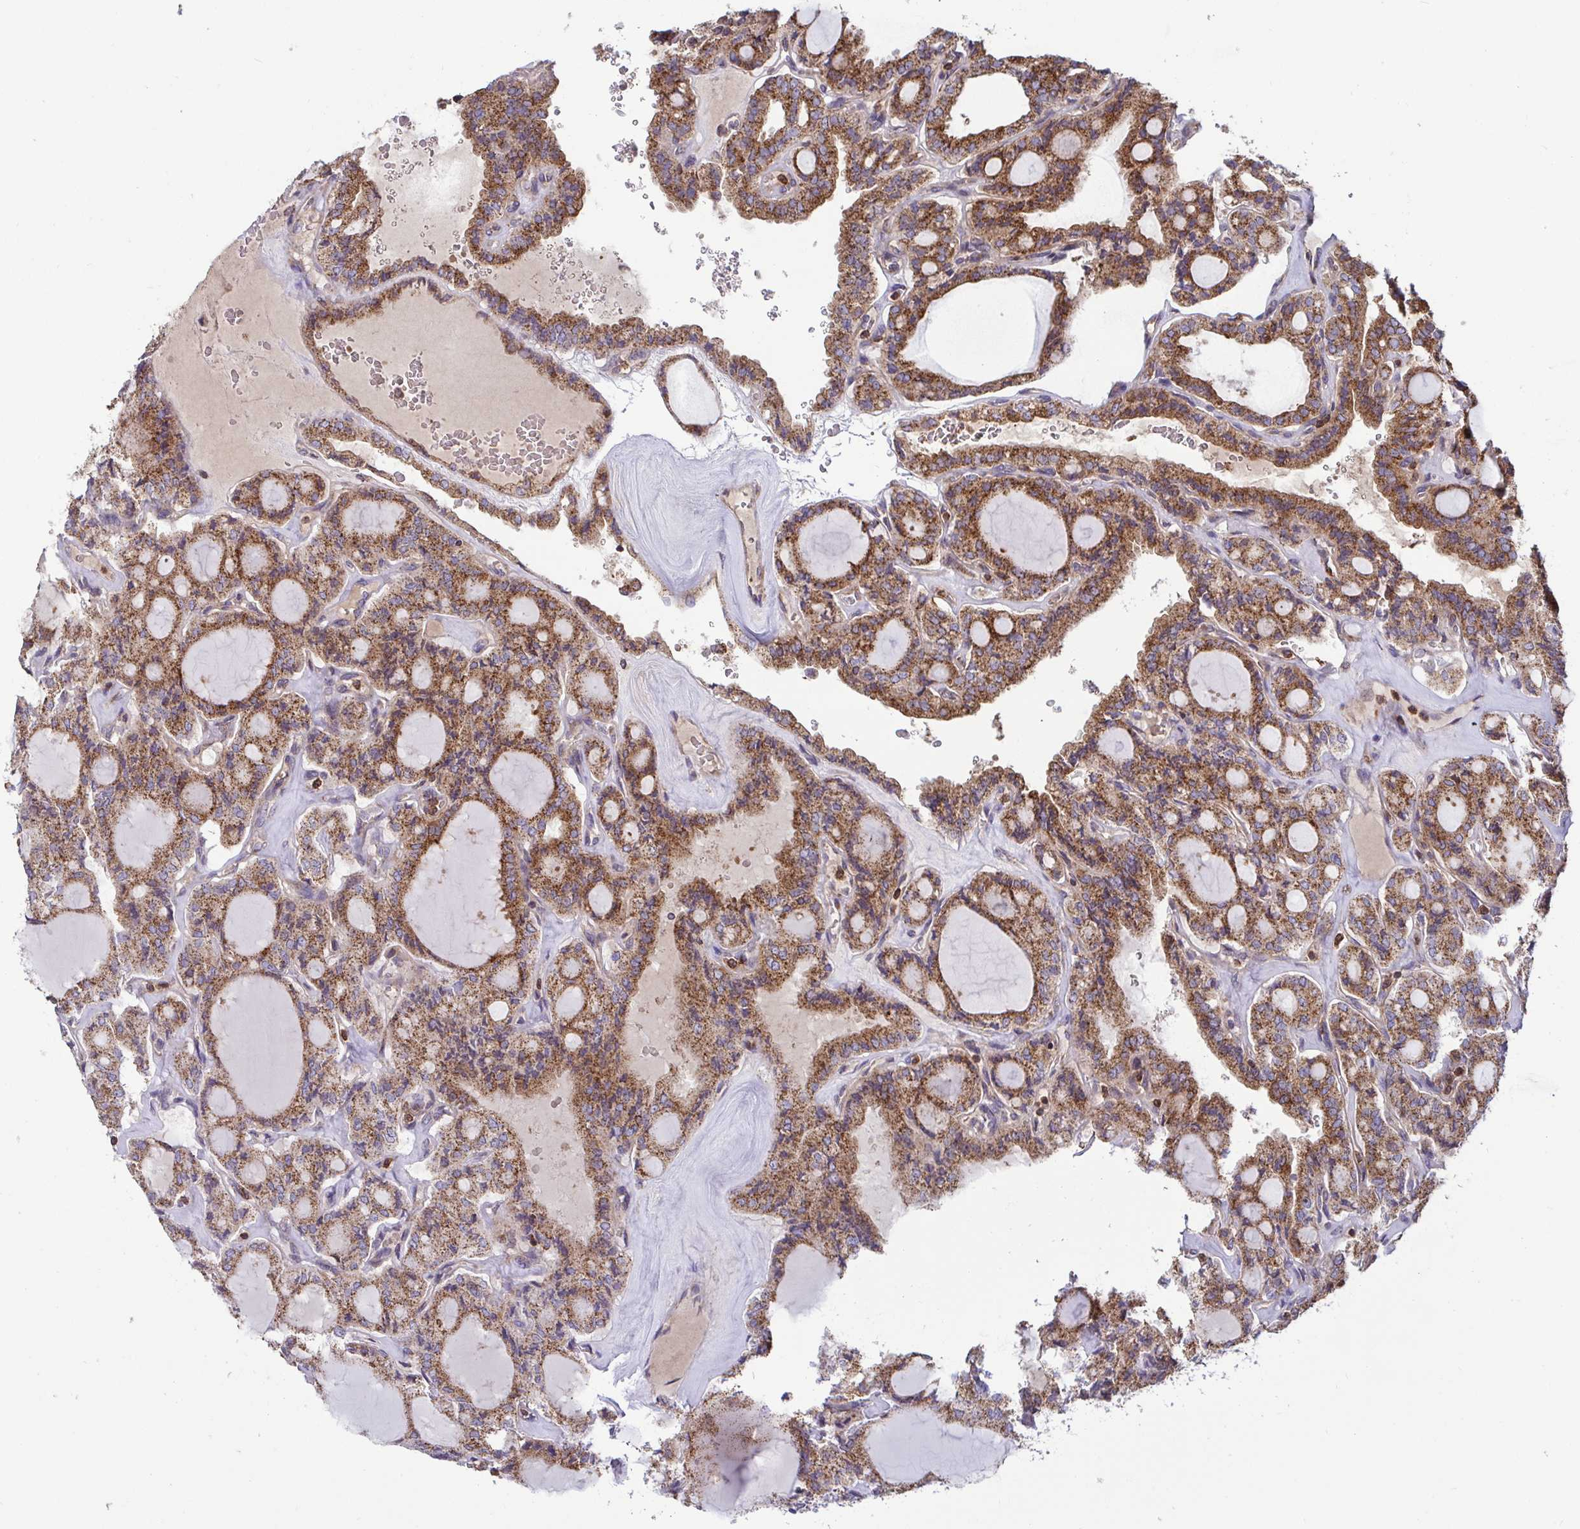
{"staining": {"intensity": "strong", "quantity": ">75%", "location": "cytoplasmic/membranous"}, "tissue": "thyroid cancer", "cell_type": "Tumor cells", "image_type": "cancer", "snomed": [{"axis": "morphology", "description": "Papillary adenocarcinoma, NOS"}, {"axis": "topography", "description": "Thyroid gland"}], "caption": "A micrograph of human thyroid cancer (papillary adenocarcinoma) stained for a protein shows strong cytoplasmic/membranous brown staining in tumor cells.", "gene": "SPRY1", "patient": {"sex": "male", "age": 87}}